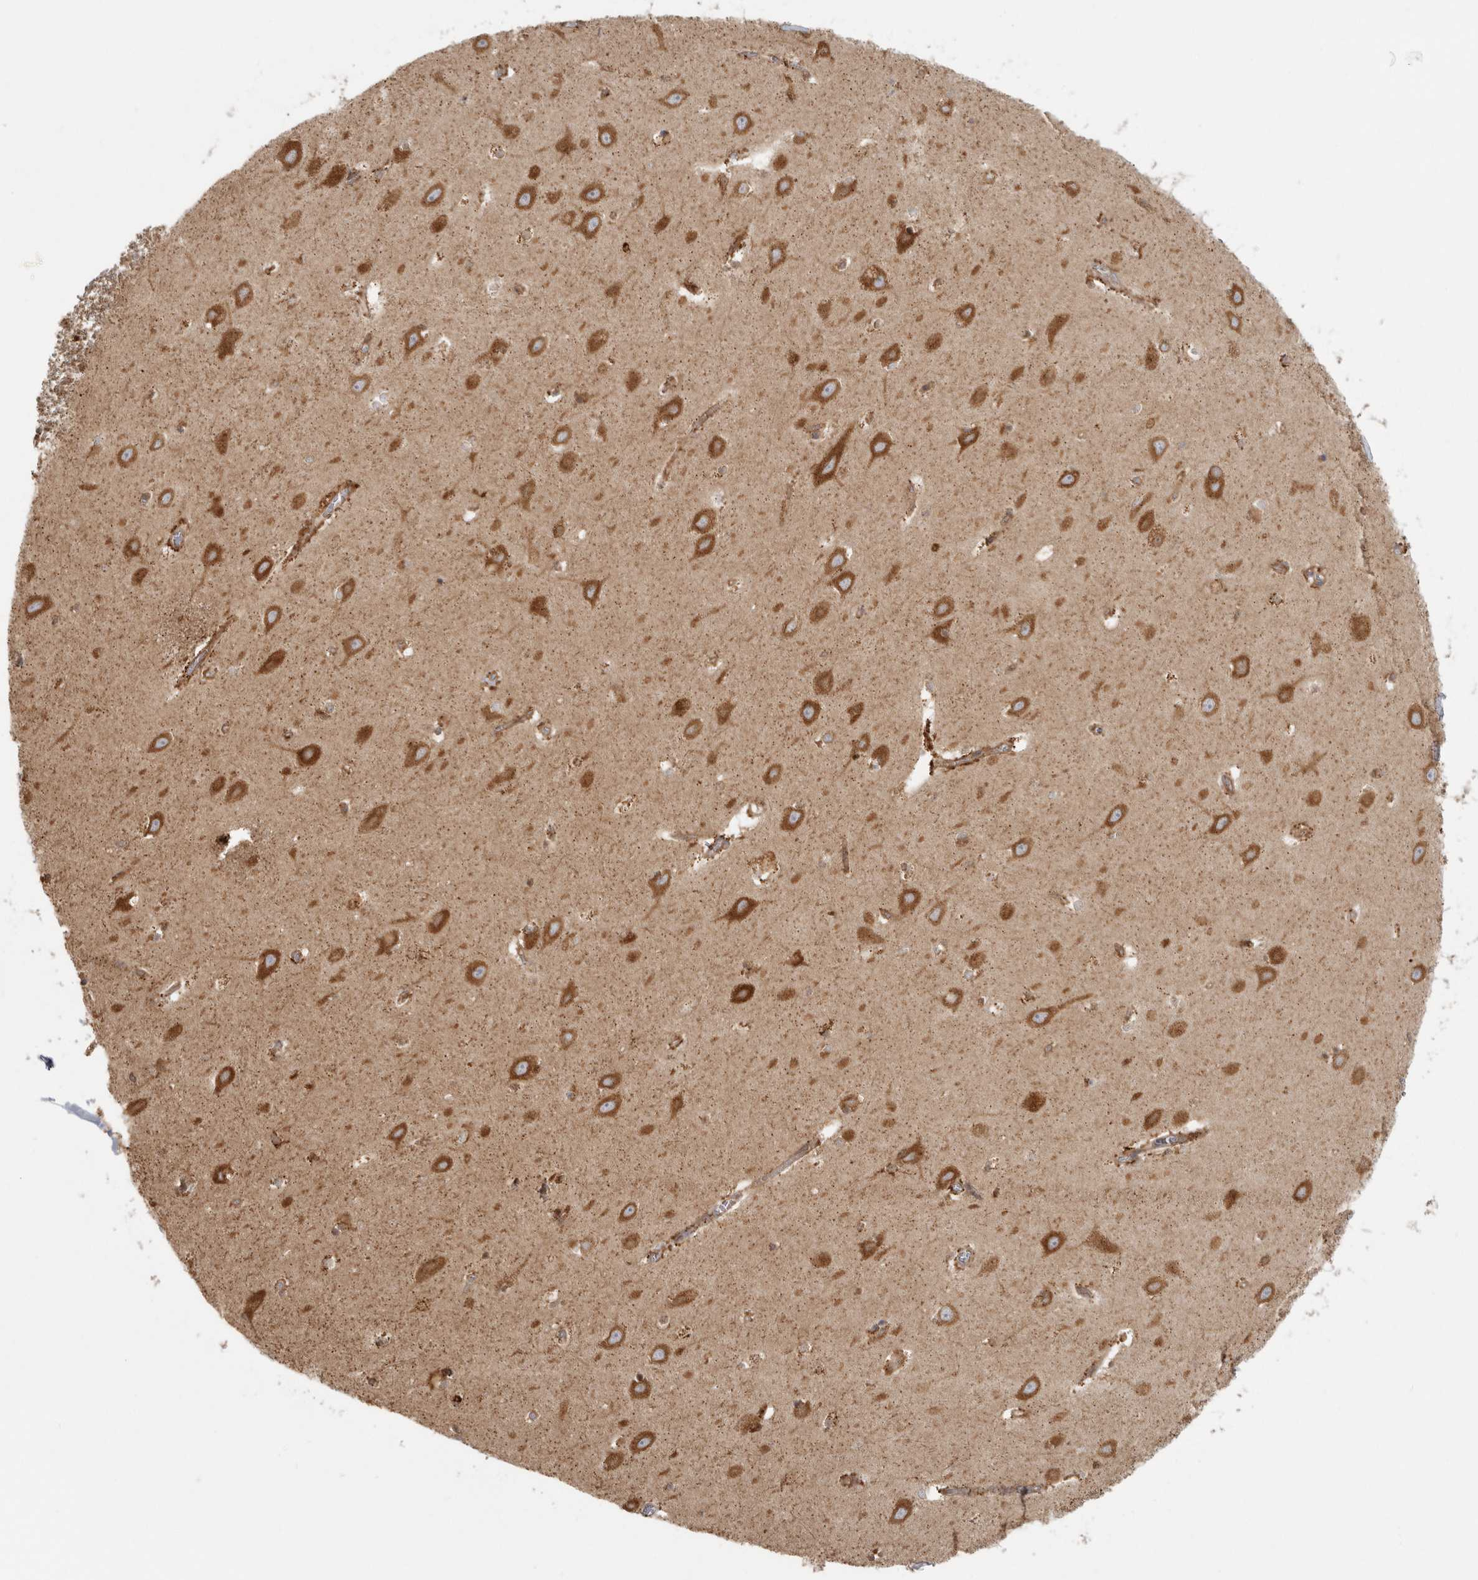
{"staining": {"intensity": "moderate", "quantity": ">75%", "location": "cytoplasmic/membranous"}, "tissue": "hippocampus", "cell_type": "Glial cells", "image_type": "normal", "snomed": [{"axis": "morphology", "description": "Normal tissue, NOS"}, {"axis": "topography", "description": "Hippocampus"}], "caption": "A histopathology image of human hippocampus stained for a protein demonstrates moderate cytoplasmic/membranous brown staining in glial cells. (DAB (3,3'-diaminobenzidine) IHC with brightfield microscopy, high magnification).", "gene": "BCAP29", "patient": {"sex": "female", "age": 64}}